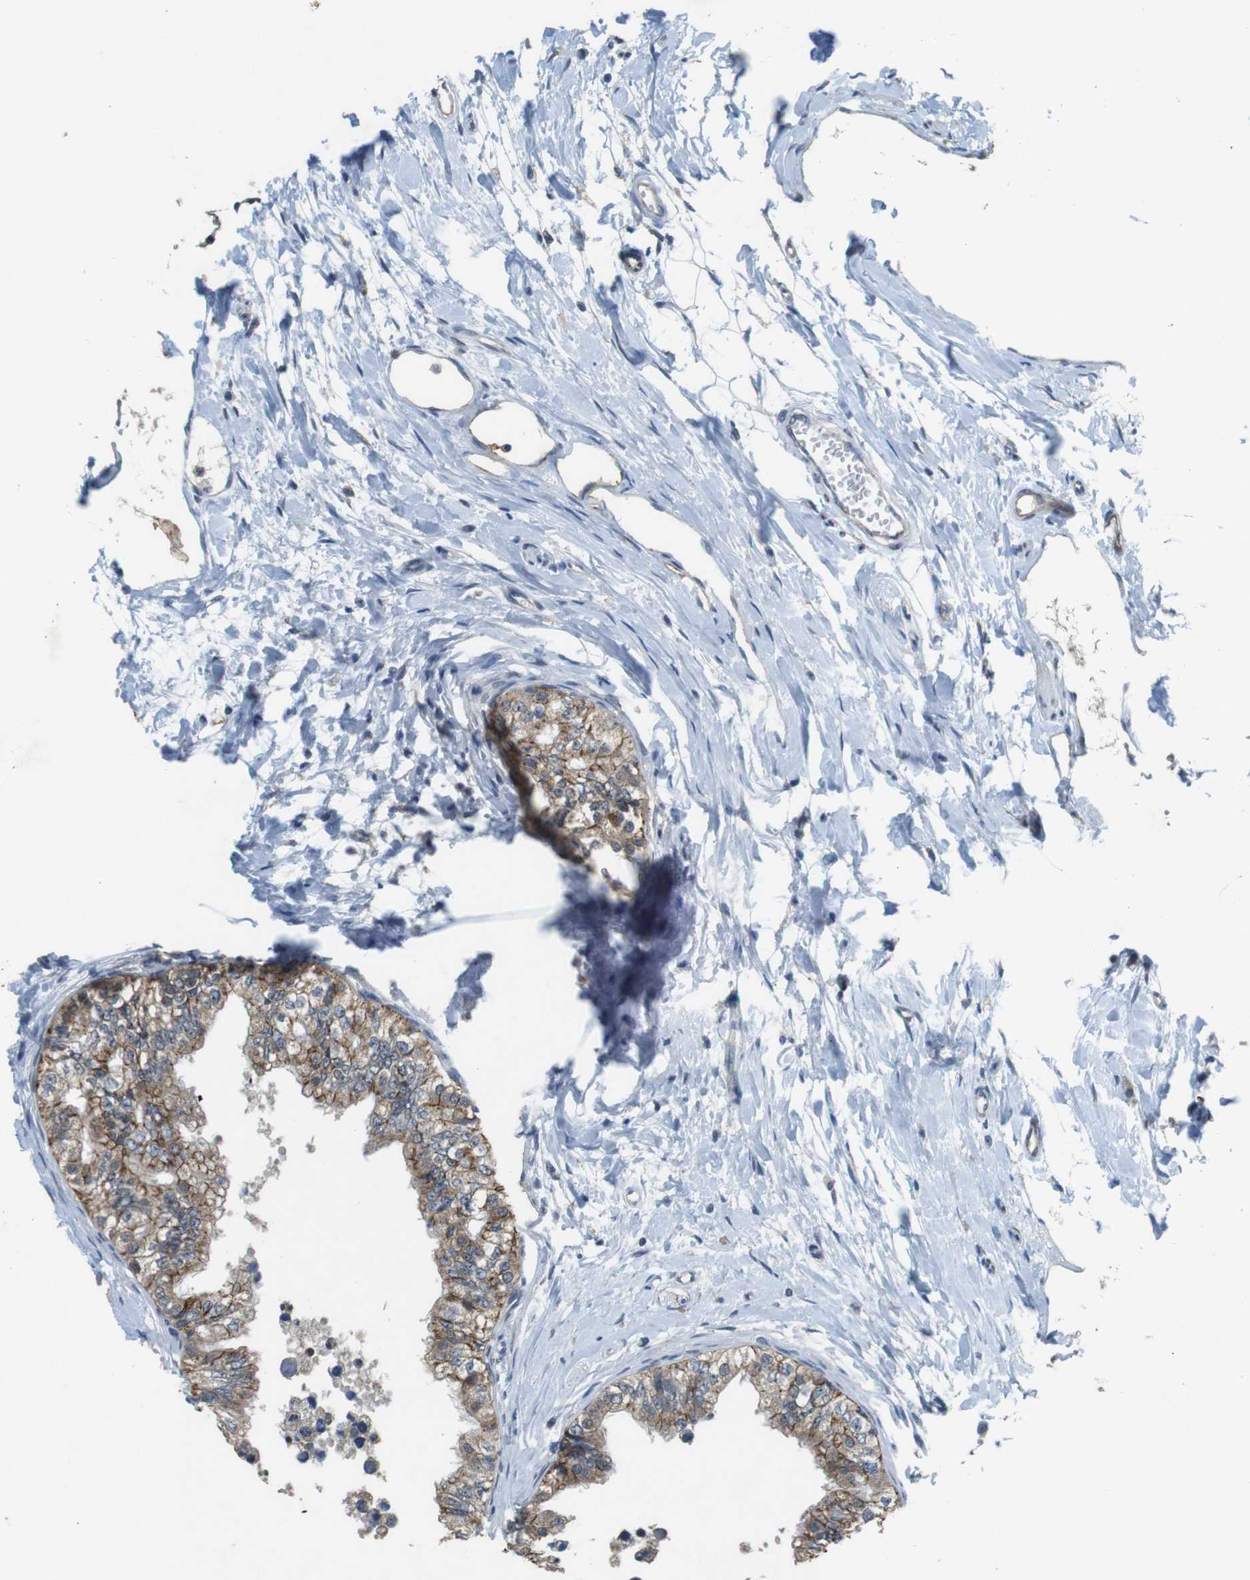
{"staining": {"intensity": "moderate", "quantity": ">75%", "location": "cytoplasmic/membranous"}, "tissue": "epididymis", "cell_type": "Glandular cells", "image_type": "normal", "snomed": [{"axis": "morphology", "description": "Normal tissue, NOS"}, {"axis": "morphology", "description": "Adenocarcinoma, metastatic, NOS"}, {"axis": "topography", "description": "Testis"}, {"axis": "topography", "description": "Epididymis"}], "caption": "Immunohistochemistry (IHC) histopathology image of benign epididymis: epididymis stained using immunohistochemistry (IHC) exhibits medium levels of moderate protein expression localized specifically in the cytoplasmic/membranous of glandular cells, appearing as a cytoplasmic/membranous brown color.", "gene": "CLDN7", "patient": {"sex": "male", "age": 26}}